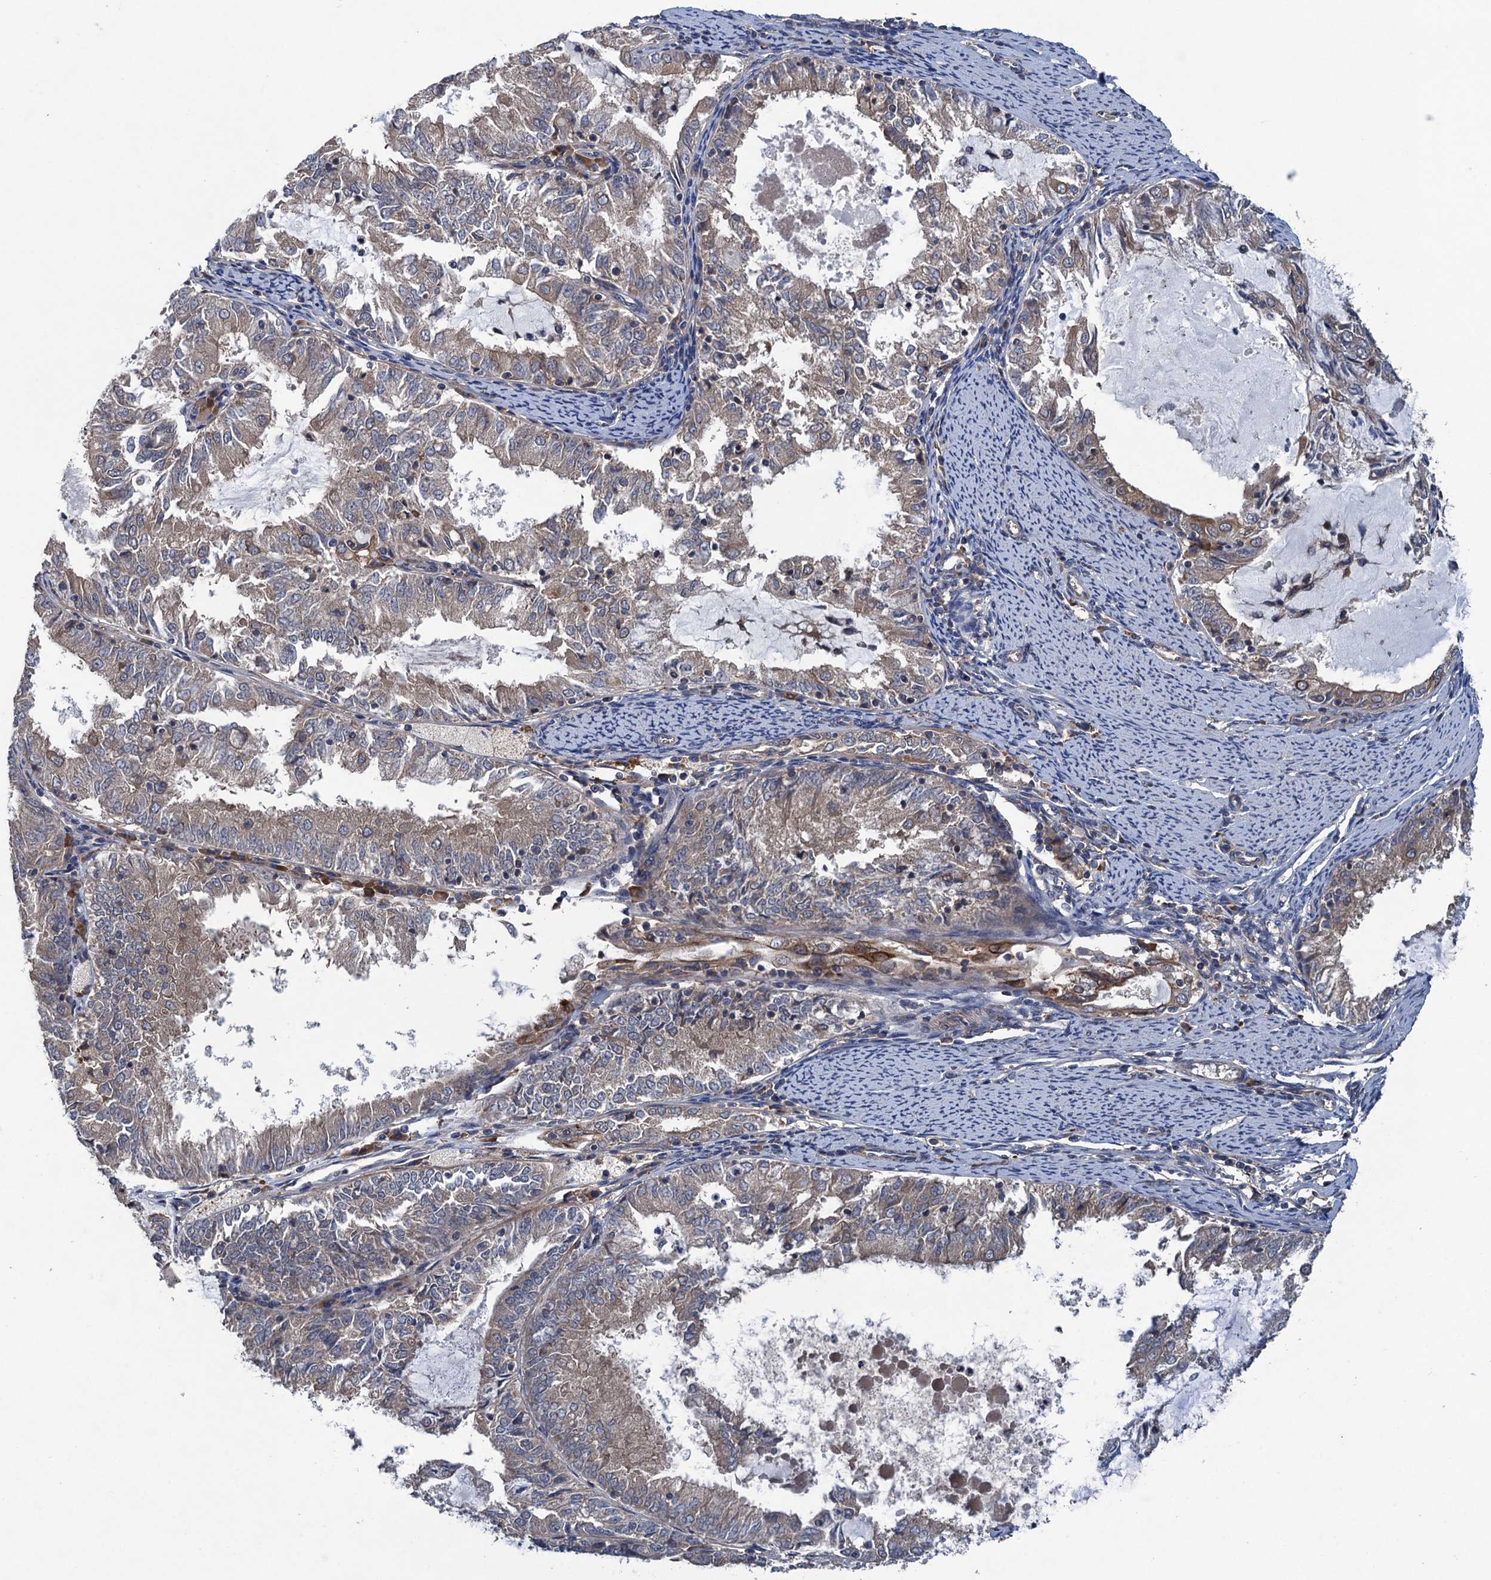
{"staining": {"intensity": "weak", "quantity": "<25%", "location": "cytoplasmic/membranous"}, "tissue": "endometrial cancer", "cell_type": "Tumor cells", "image_type": "cancer", "snomed": [{"axis": "morphology", "description": "Adenocarcinoma, NOS"}, {"axis": "topography", "description": "Endometrium"}], "caption": "High power microscopy image of an IHC photomicrograph of endometrial cancer (adenocarcinoma), revealing no significant positivity in tumor cells. (DAB (3,3'-diaminobenzidine) immunohistochemistry with hematoxylin counter stain).", "gene": "CNTN5", "patient": {"sex": "female", "age": 57}}